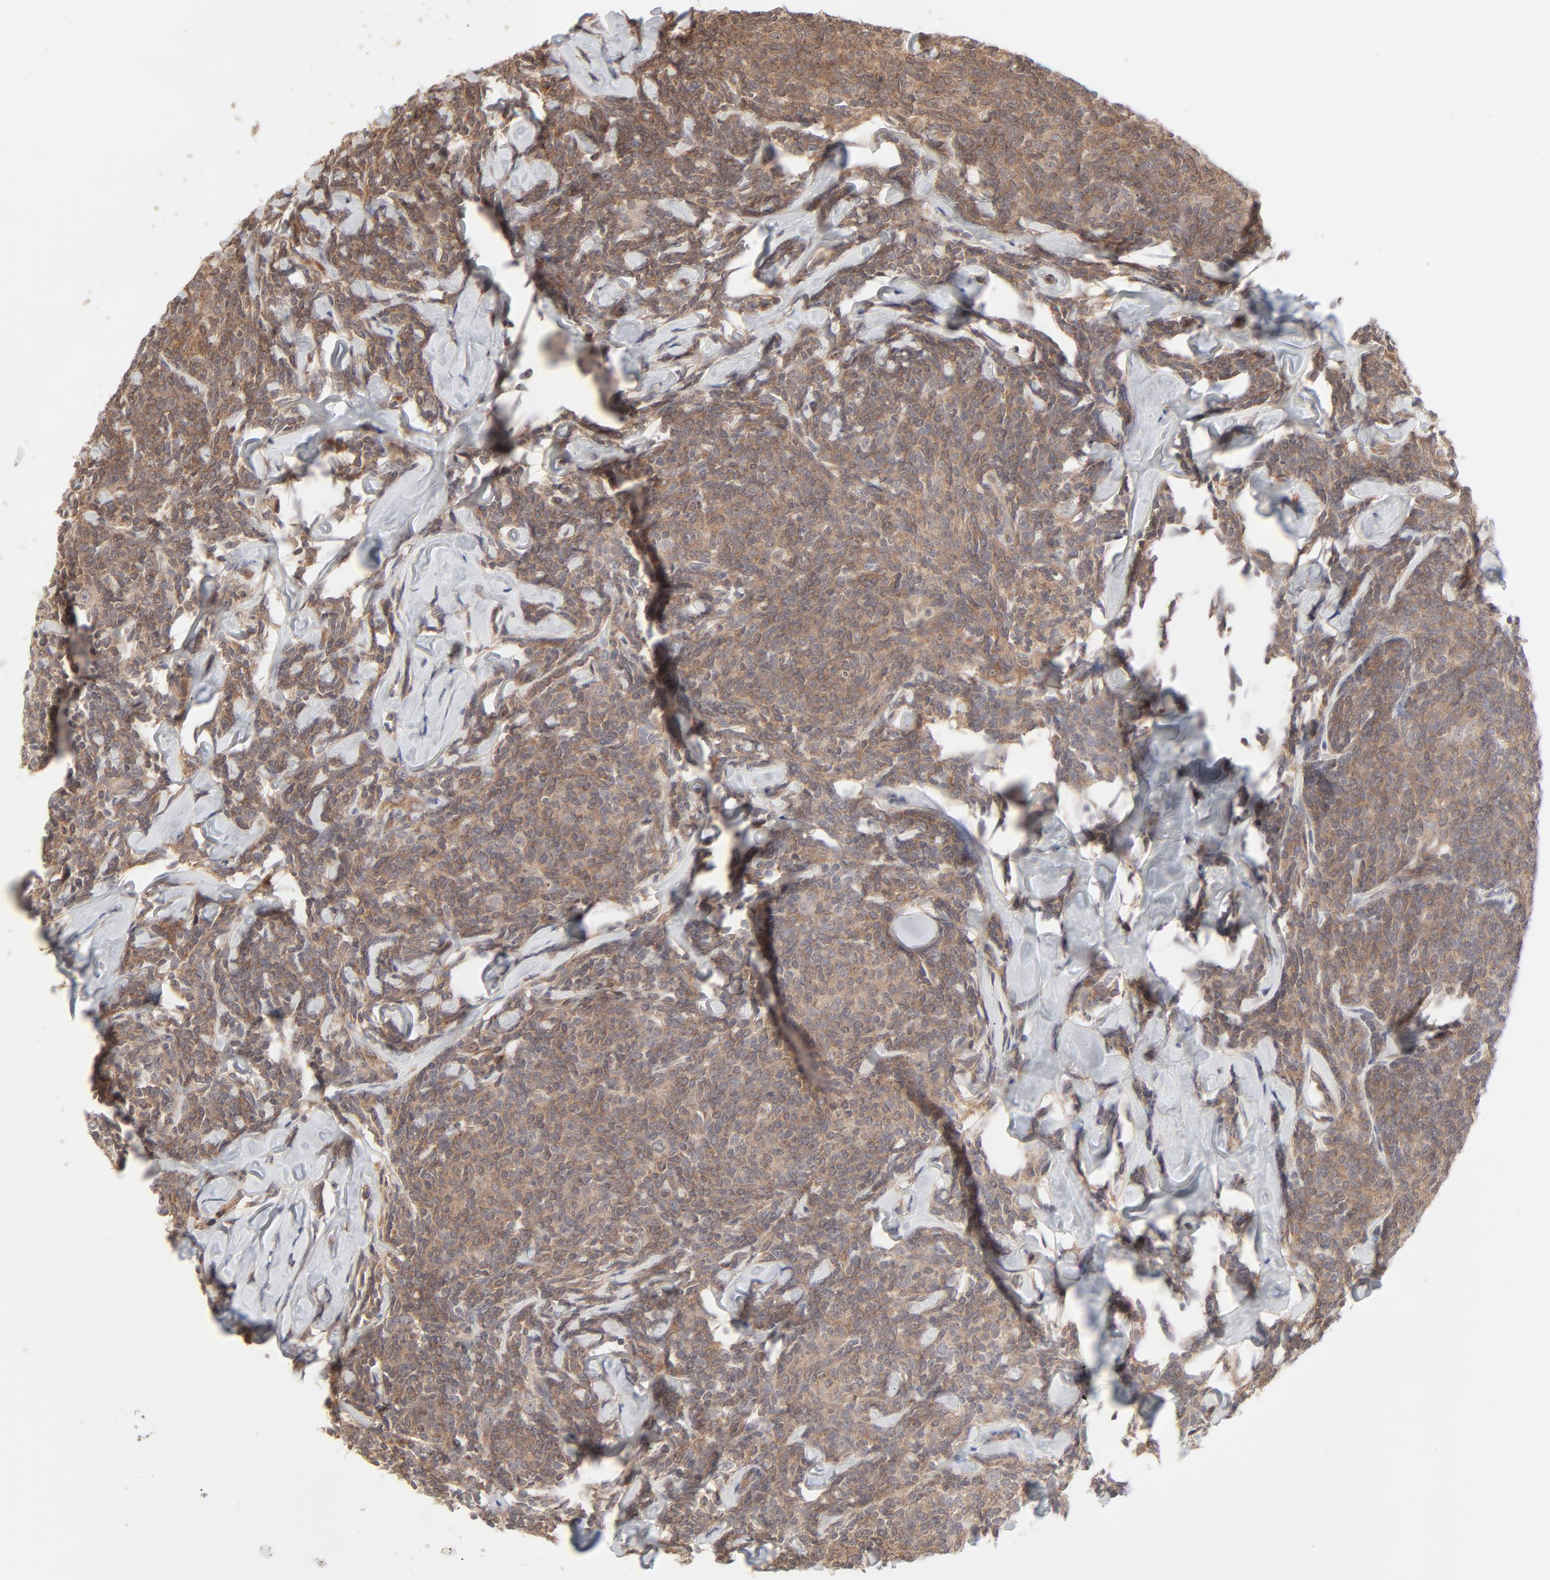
{"staining": {"intensity": "moderate", "quantity": ">75%", "location": "cytoplasmic/membranous"}, "tissue": "lymphoma", "cell_type": "Tumor cells", "image_type": "cancer", "snomed": [{"axis": "morphology", "description": "Malignant lymphoma, non-Hodgkin's type, Low grade"}, {"axis": "topography", "description": "Lymph node"}], "caption": "IHC staining of low-grade malignant lymphoma, non-Hodgkin's type, which demonstrates medium levels of moderate cytoplasmic/membranous expression in about >75% of tumor cells indicating moderate cytoplasmic/membranous protein expression. The staining was performed using DAB (3,3'-diaminobenzidine) (brown) for protein detection and nuclei were counterstained in hematoxylin (blue).", "gene": "RAB5C", "patient": {"sex": "female", "age": 56}}